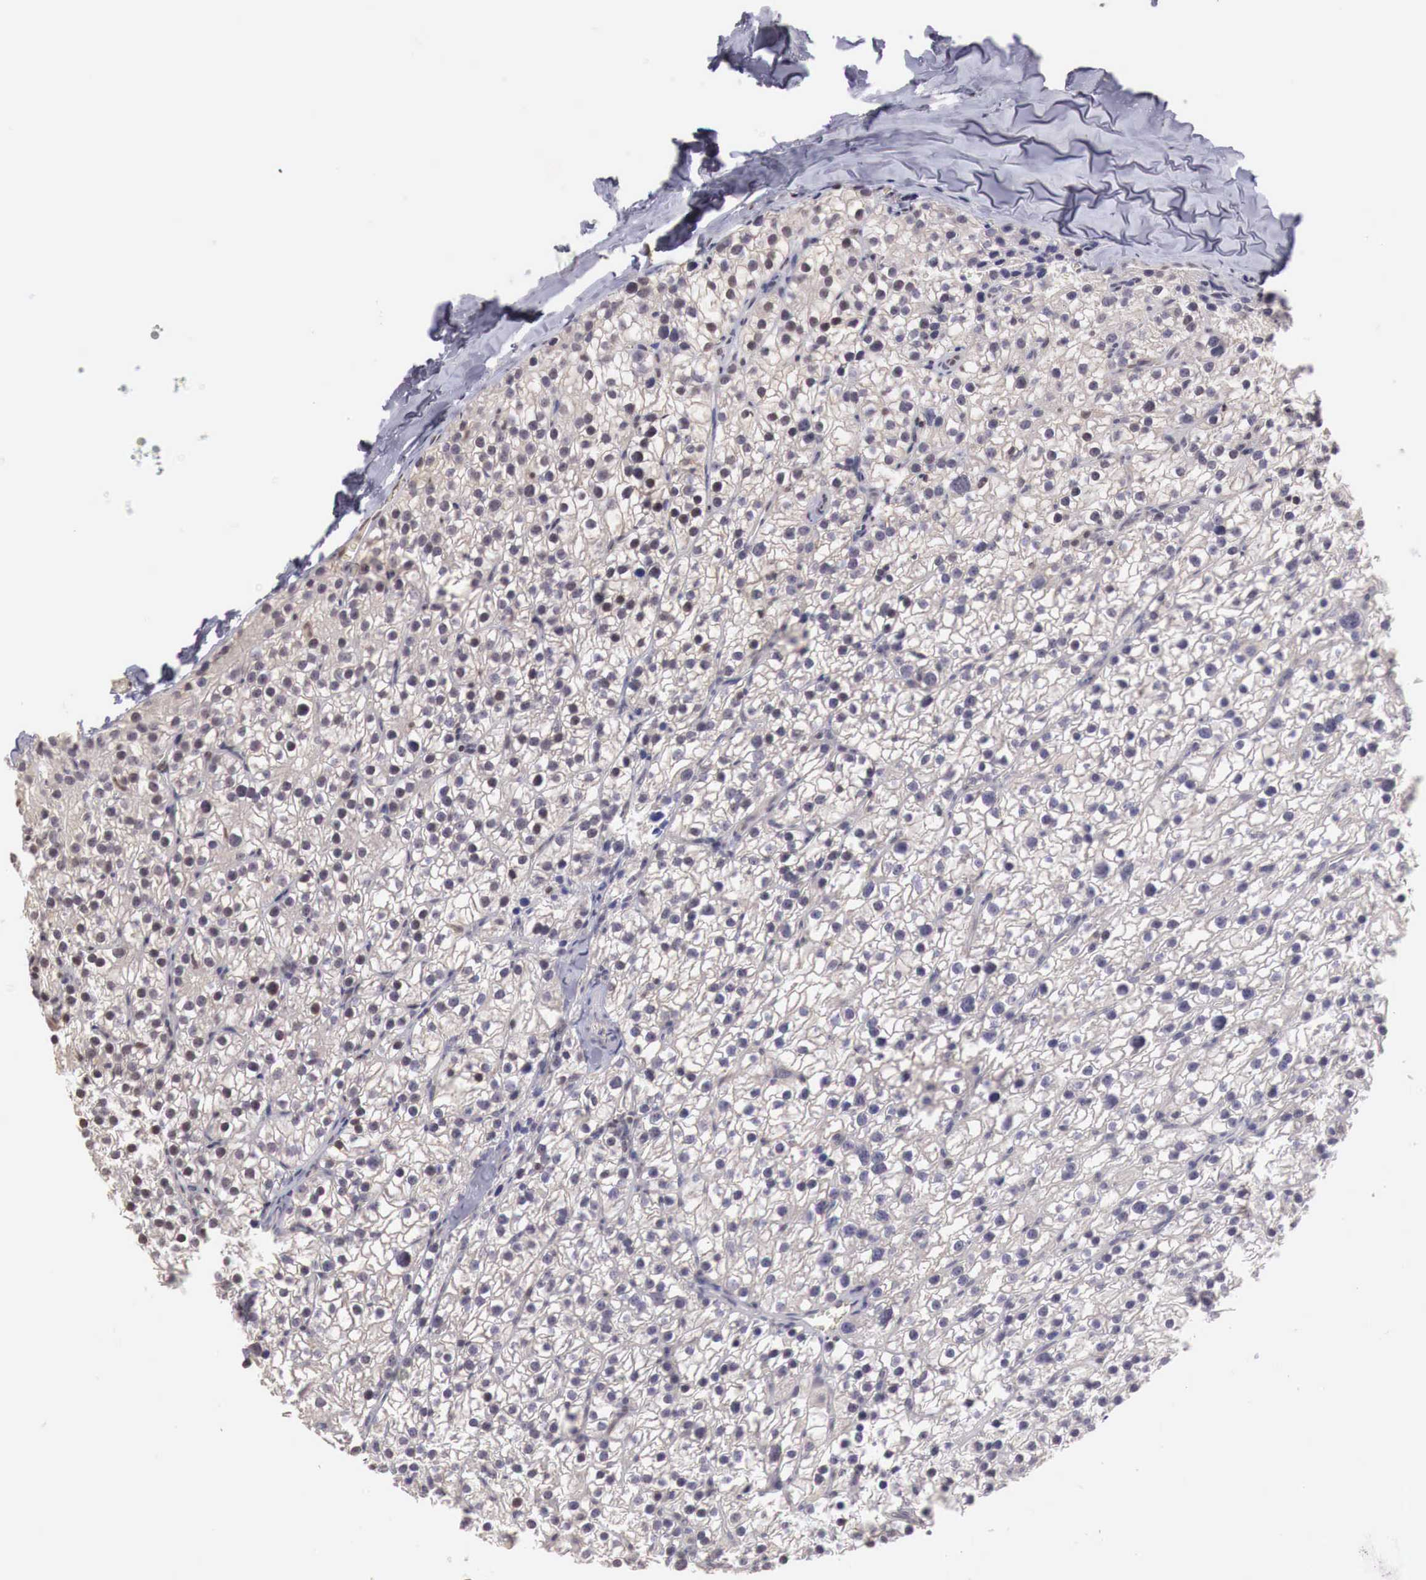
{"staining": {"intensity": "negative", "quantity": "none", "location": "none"}, "tissue": "parathyroid gland", "cell_type": "Glandular cells", "image_type": "normal", "snomed": [{"axis": "morphology", "description": "Normal tissue, NOS"}, {"axis": "topography", "description": "Parathyroid gland"}], "caption": "Immunohistochemical staining of unremarkable human parathyroid gland reveals no significant positivity in glandular cells. (Stains: DAB immunohistochemistry (IHC) with hematoxylin counter stain, Microscopy: brightfield microscopy at high magnification).", "gene": "TBC1D9", "patient": {"sex": "female", "age": 54}}